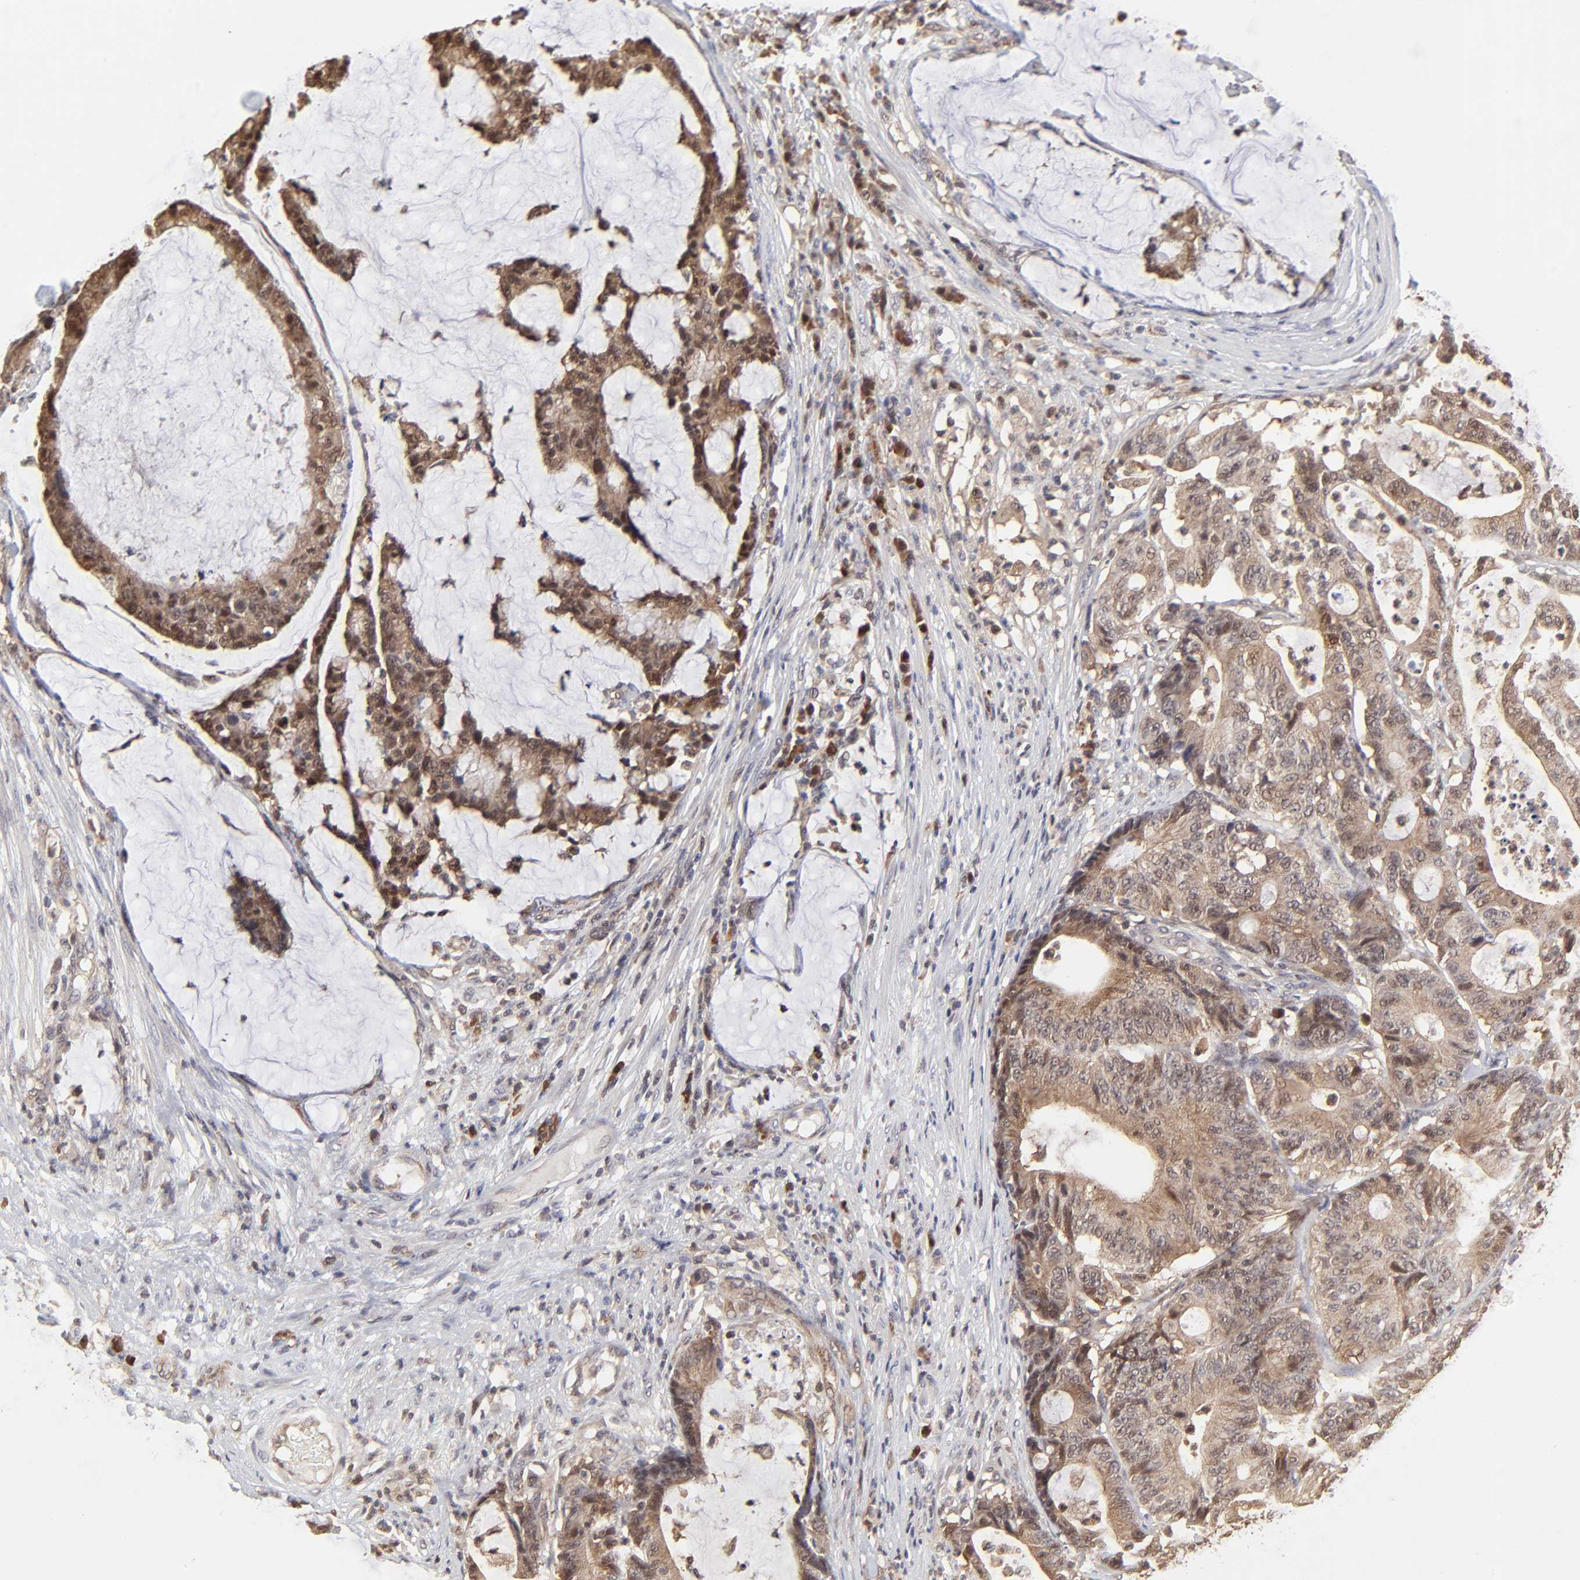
{"staining": {"intensity": "weak", "quantity": ">75%", "location": "cytoplasmic/membranous"}, "tissue": "colorectal cancer", "cell_type": "Tumor cells", "image_type": "cancer", "snomed": [{"axis": "morphology", "description": "Adenocarcinoma, NOS"}, {"axis": "topography", "description": "Colon"}], "caption": "Protein staining shows weak cytoplasmic/membranous positivity in approximately >75% of tumor cells in colorectal adenocarcinoma.", "gene": "CASP3", "patient": {"sex": "female", "age": 84}}